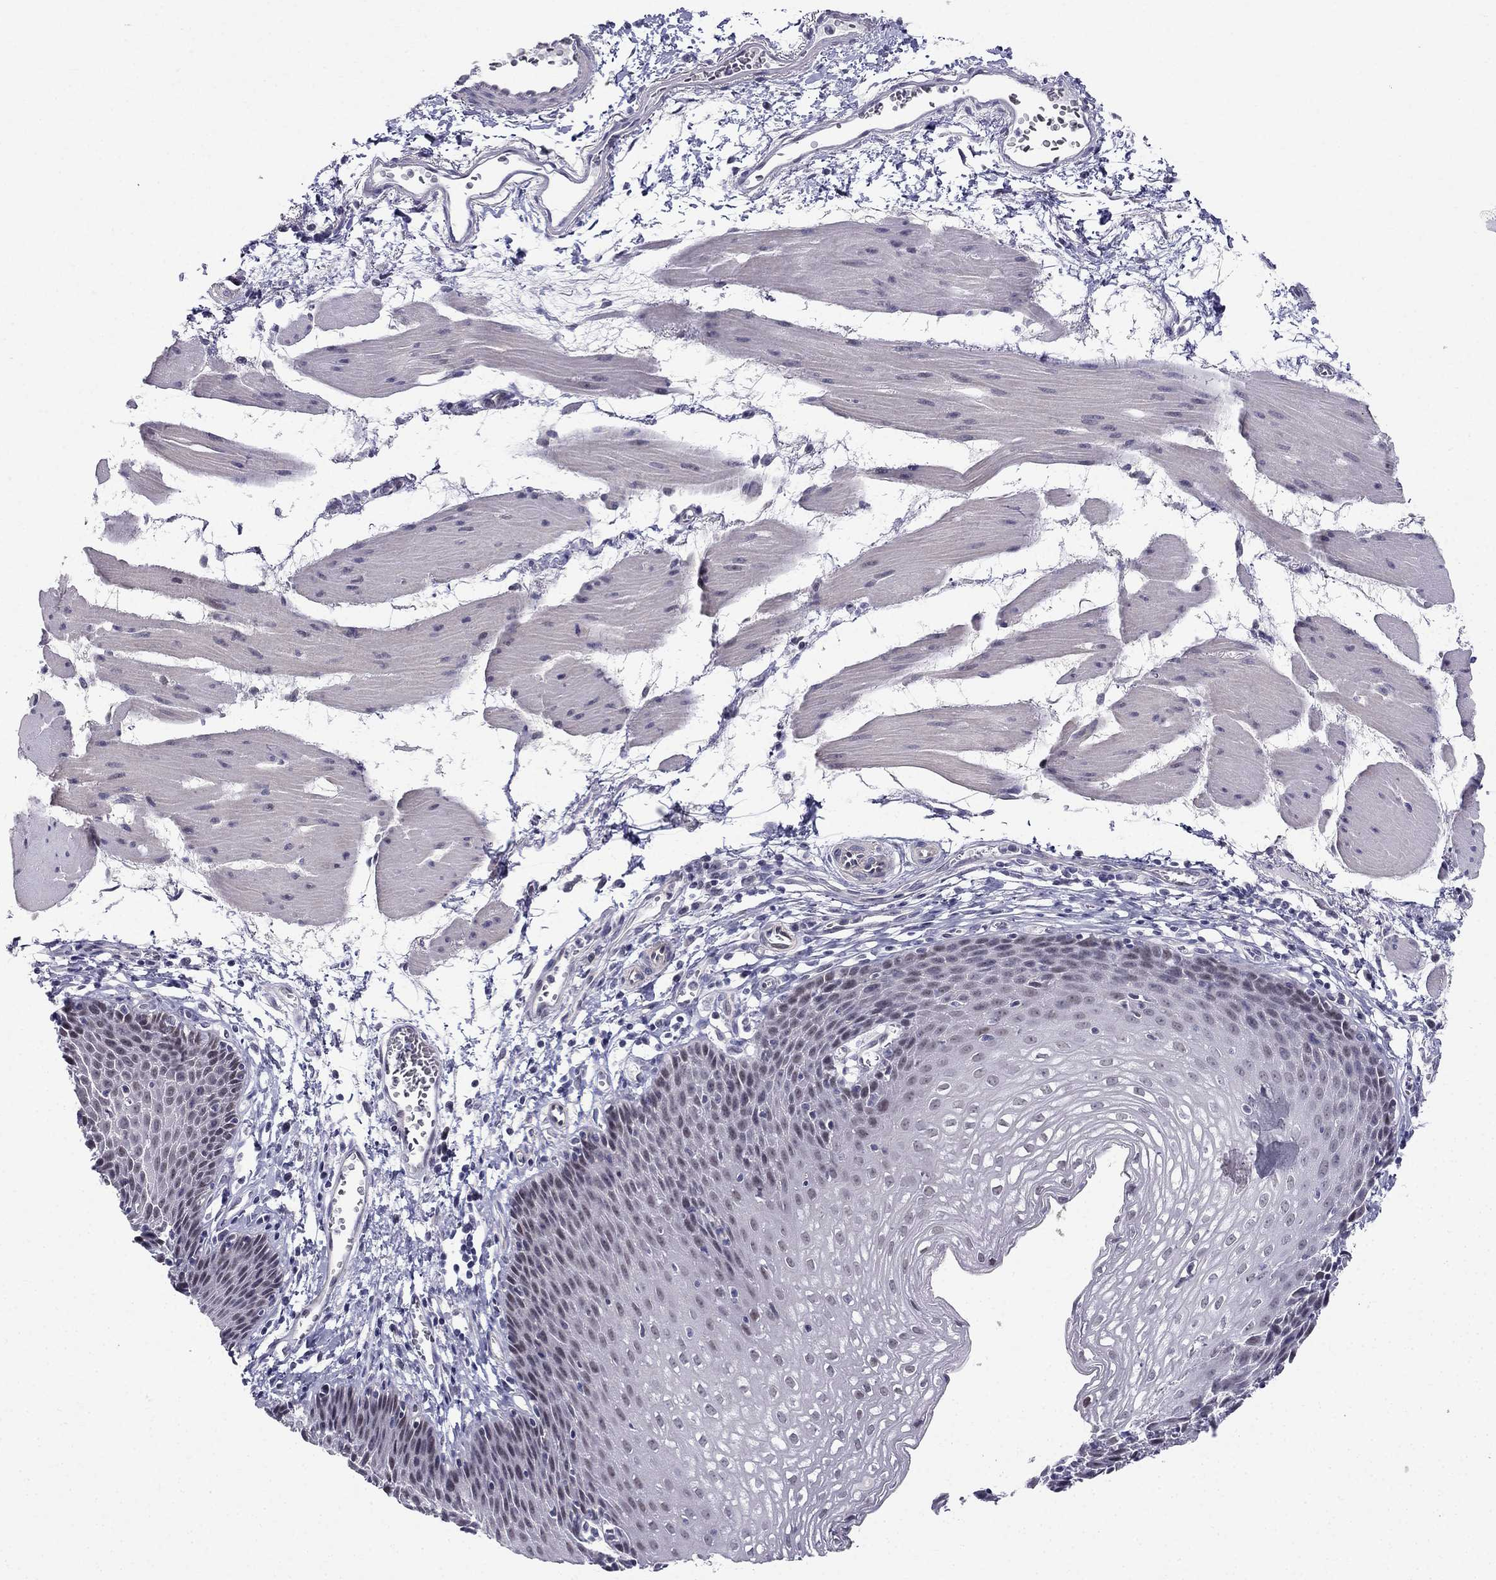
{"staining": {"intensity": "negative", "quantity": "none", "location": "none"}, "tissue": "esophagus", "cell_type": "Squamous epithelial cells", "image_type": "normal", "snomed": [{"axis": "morphology", "description": "Normal tissue, NOS"}, {"axis": "topography", "description": "Esophagus"}], "caption": "Immunohistochemistry micrograph of normal human esophagus stained for a protein (brown), which reveals no expression in squamous epithelial cells. Brightfield microscopy of immunohistochemistry stained with DAB (3,3'-diaminobenzidine) (brown) and hematoxylin (blue), captured at high magnification.", "gene": "BAG5", "patient": {"sex": "female", "age": 64}}